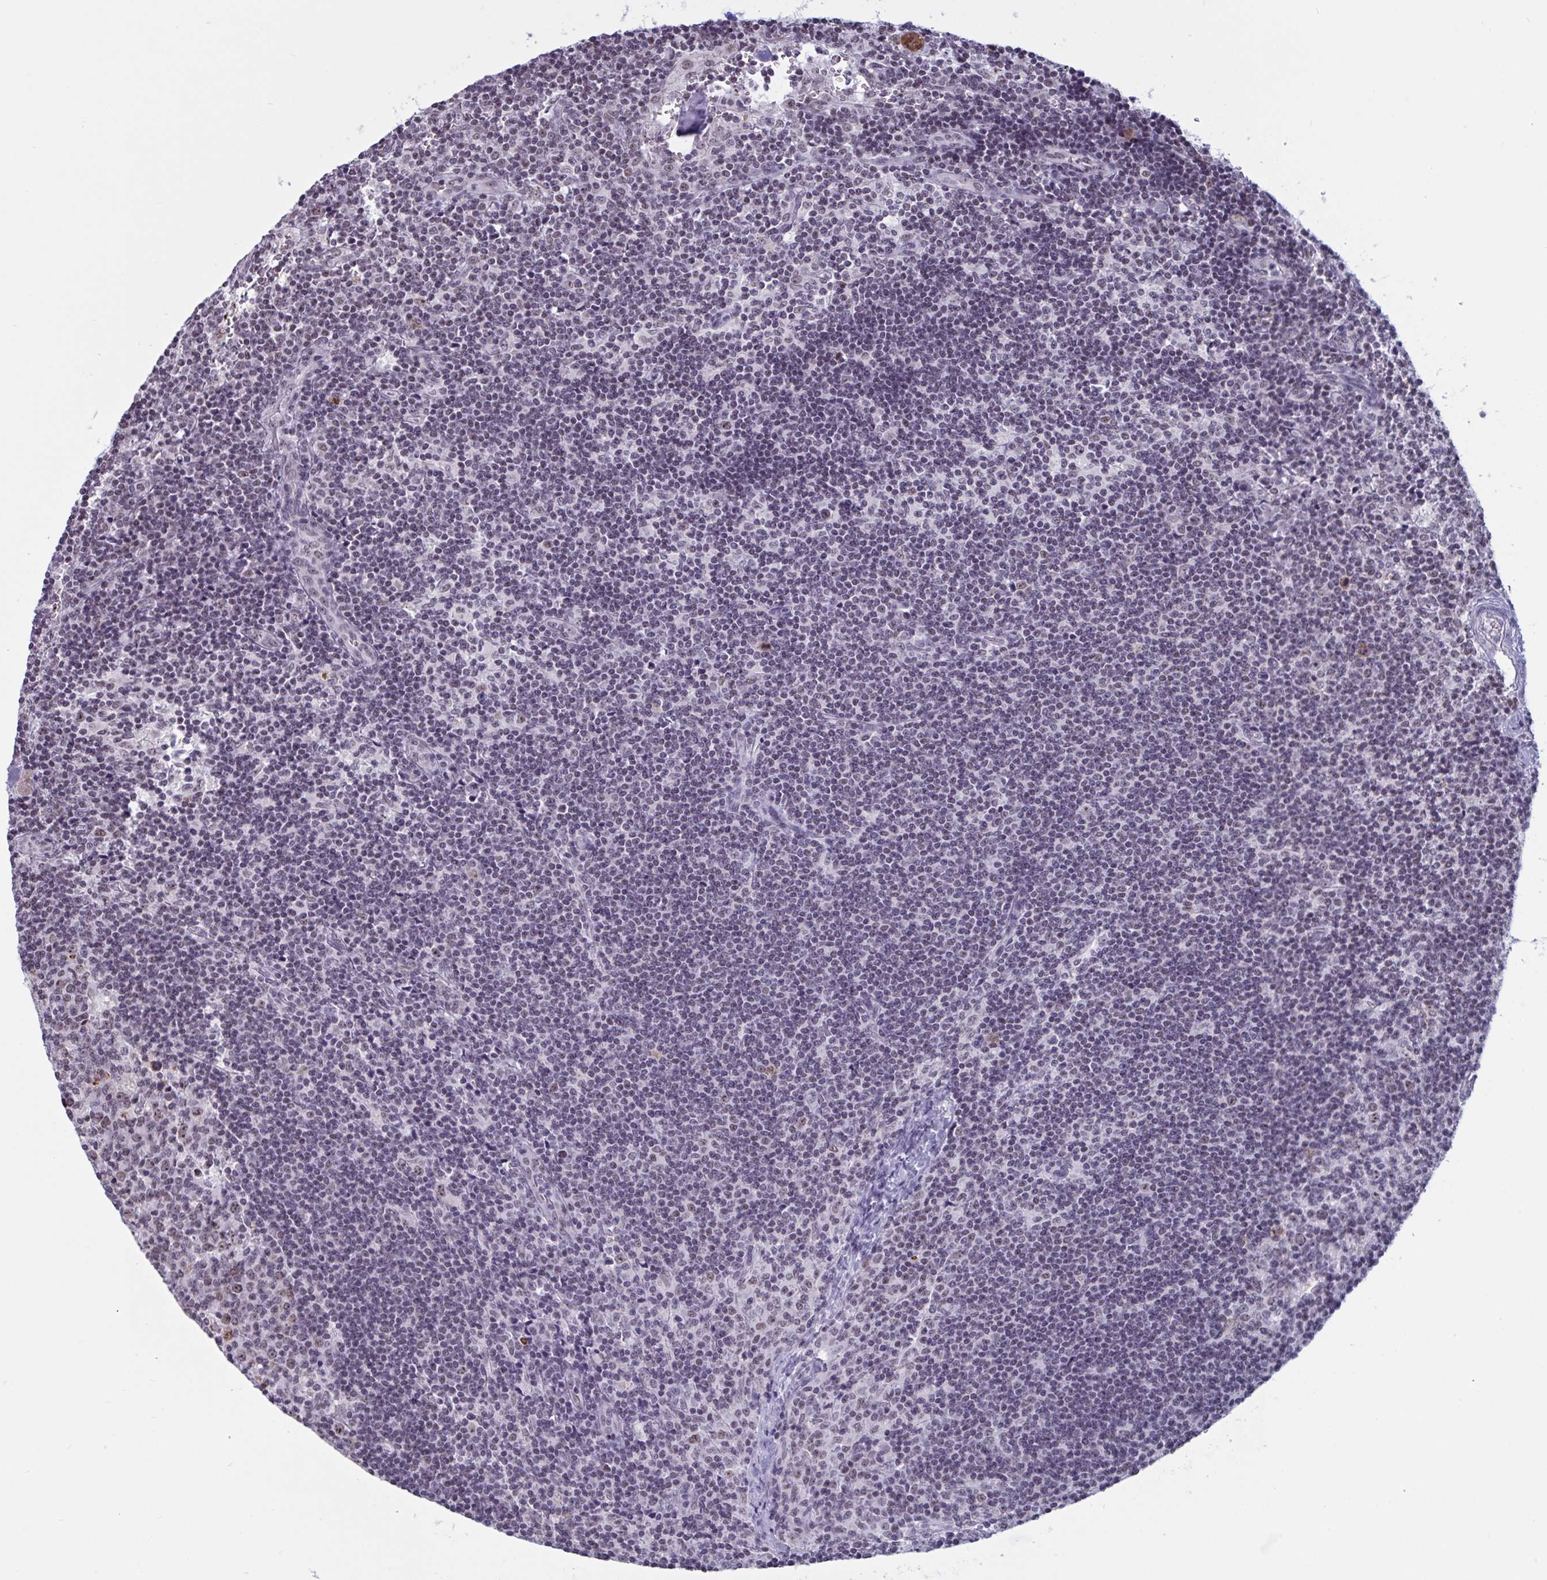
{"staining": {"intensity": "weak", "quantity": ">75%", "location": "nuclear"}, "tissue": "lymph node", "cell_type": "Germinal center cells", "image_type": "normal", "snomed": [{"axis": "morphology", "description": "Normal tissue, NOS"}, {"axis": "topography", "description": "Lymph node"}], "caption": "The immunohistochemical stain labels weak nuclear staining in germinal center cells of normal lymph node. Using DAB (brown) and hematoxylin (blue) stains, captured at high magnification using brightfield microscopy.", "gene": "TGM6", "patient": {"sex": "female", "age": 45}}